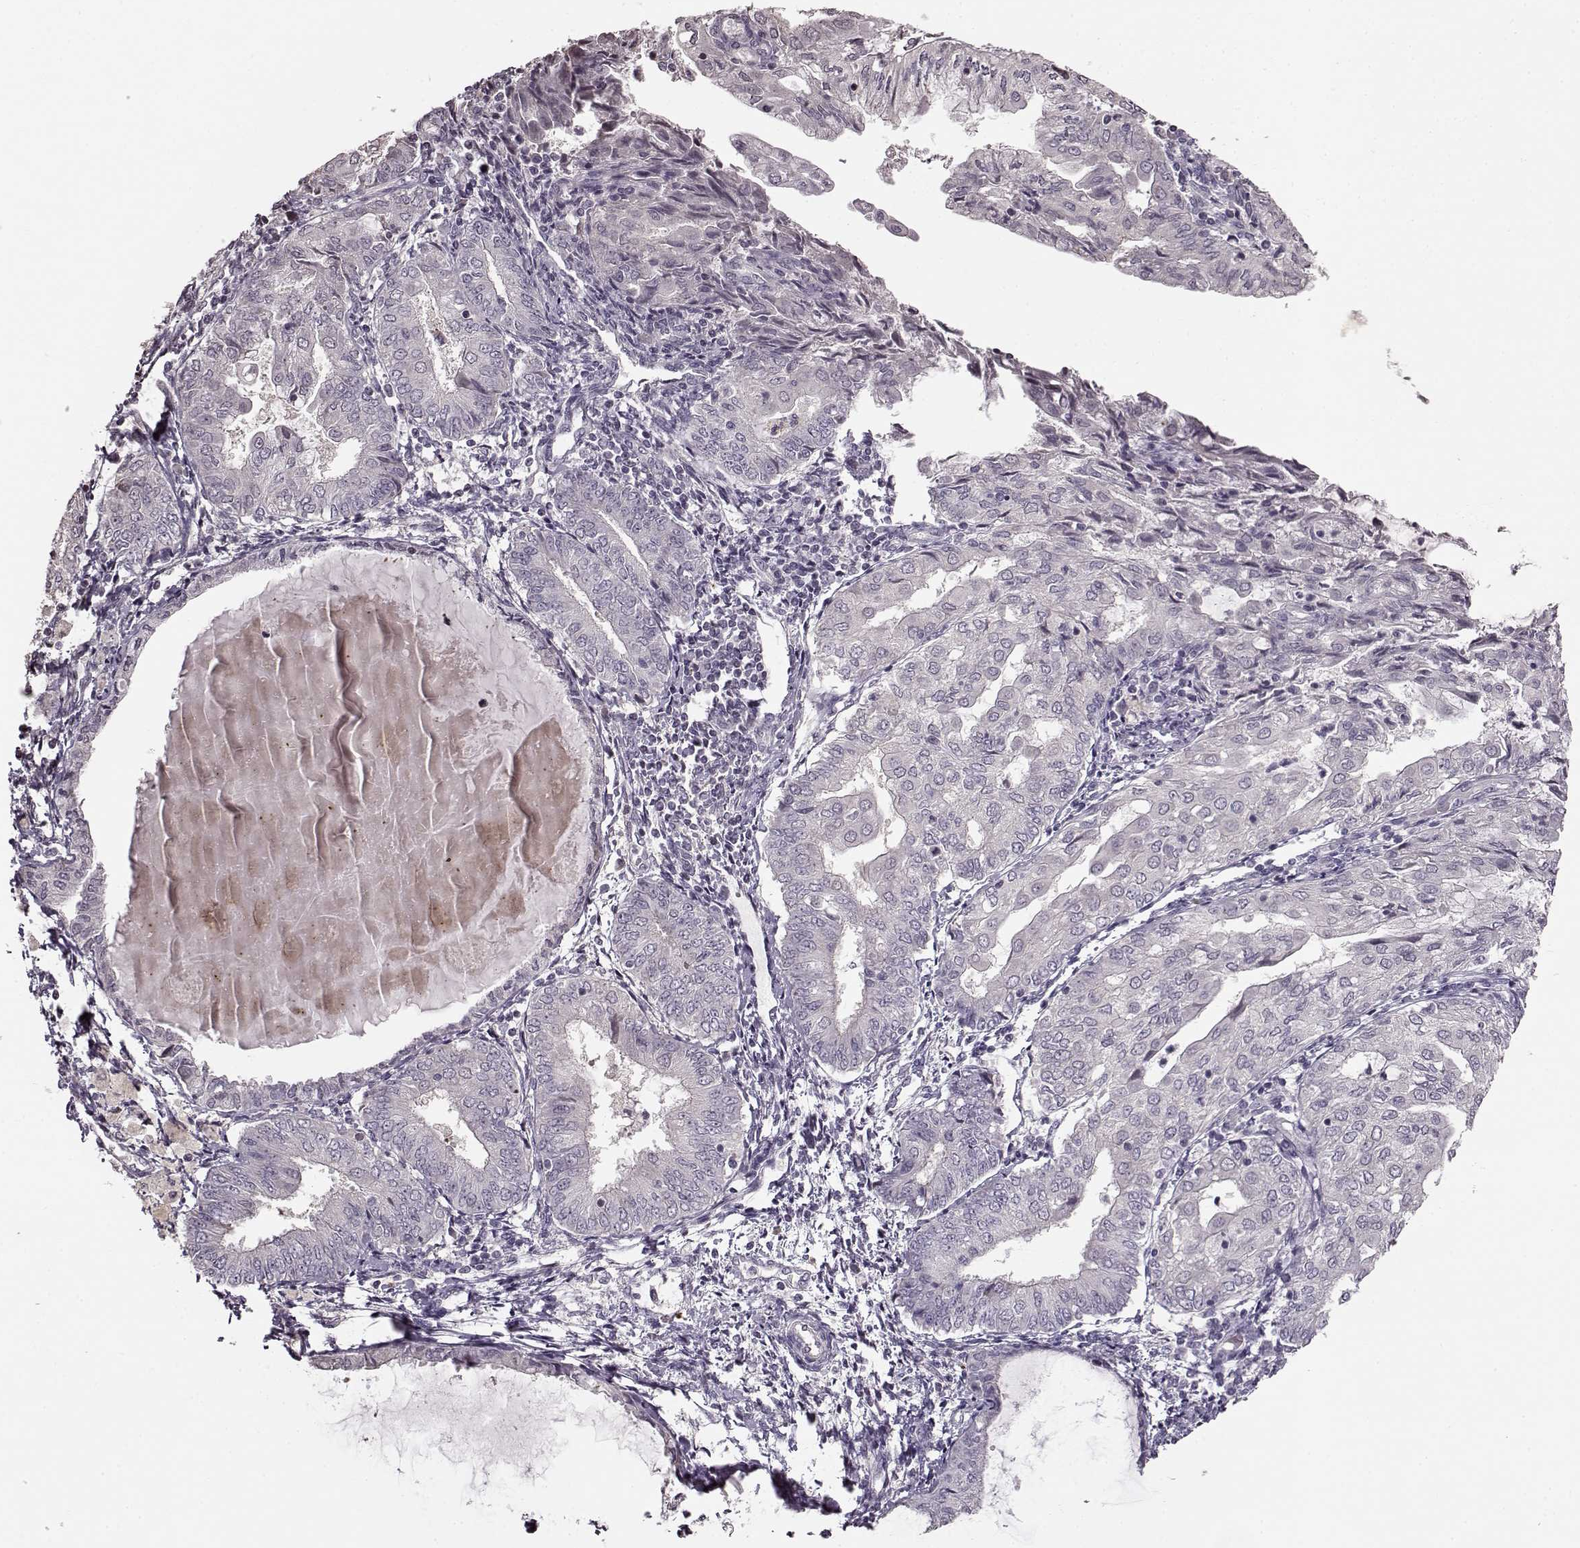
{"staining": {"intensity": "negative", "quantity": "none", "location": "none"}, "tissue": "endometrial cancer", "cell_type": "Tumor cells", "image_type": "cancer", "snomed": [{"axis": "morphology", "description": "Adenocarcinoma, NOS"}, {"axis": "topography", "description": "Endometrium"}], "caption": "This is an IHC histopathology image of human endometrial cancer (adenocarcinoma). There is no positivity in tumor cells.", "gene": "FSHB", "patient": {"sex": "female", "age": 68}}